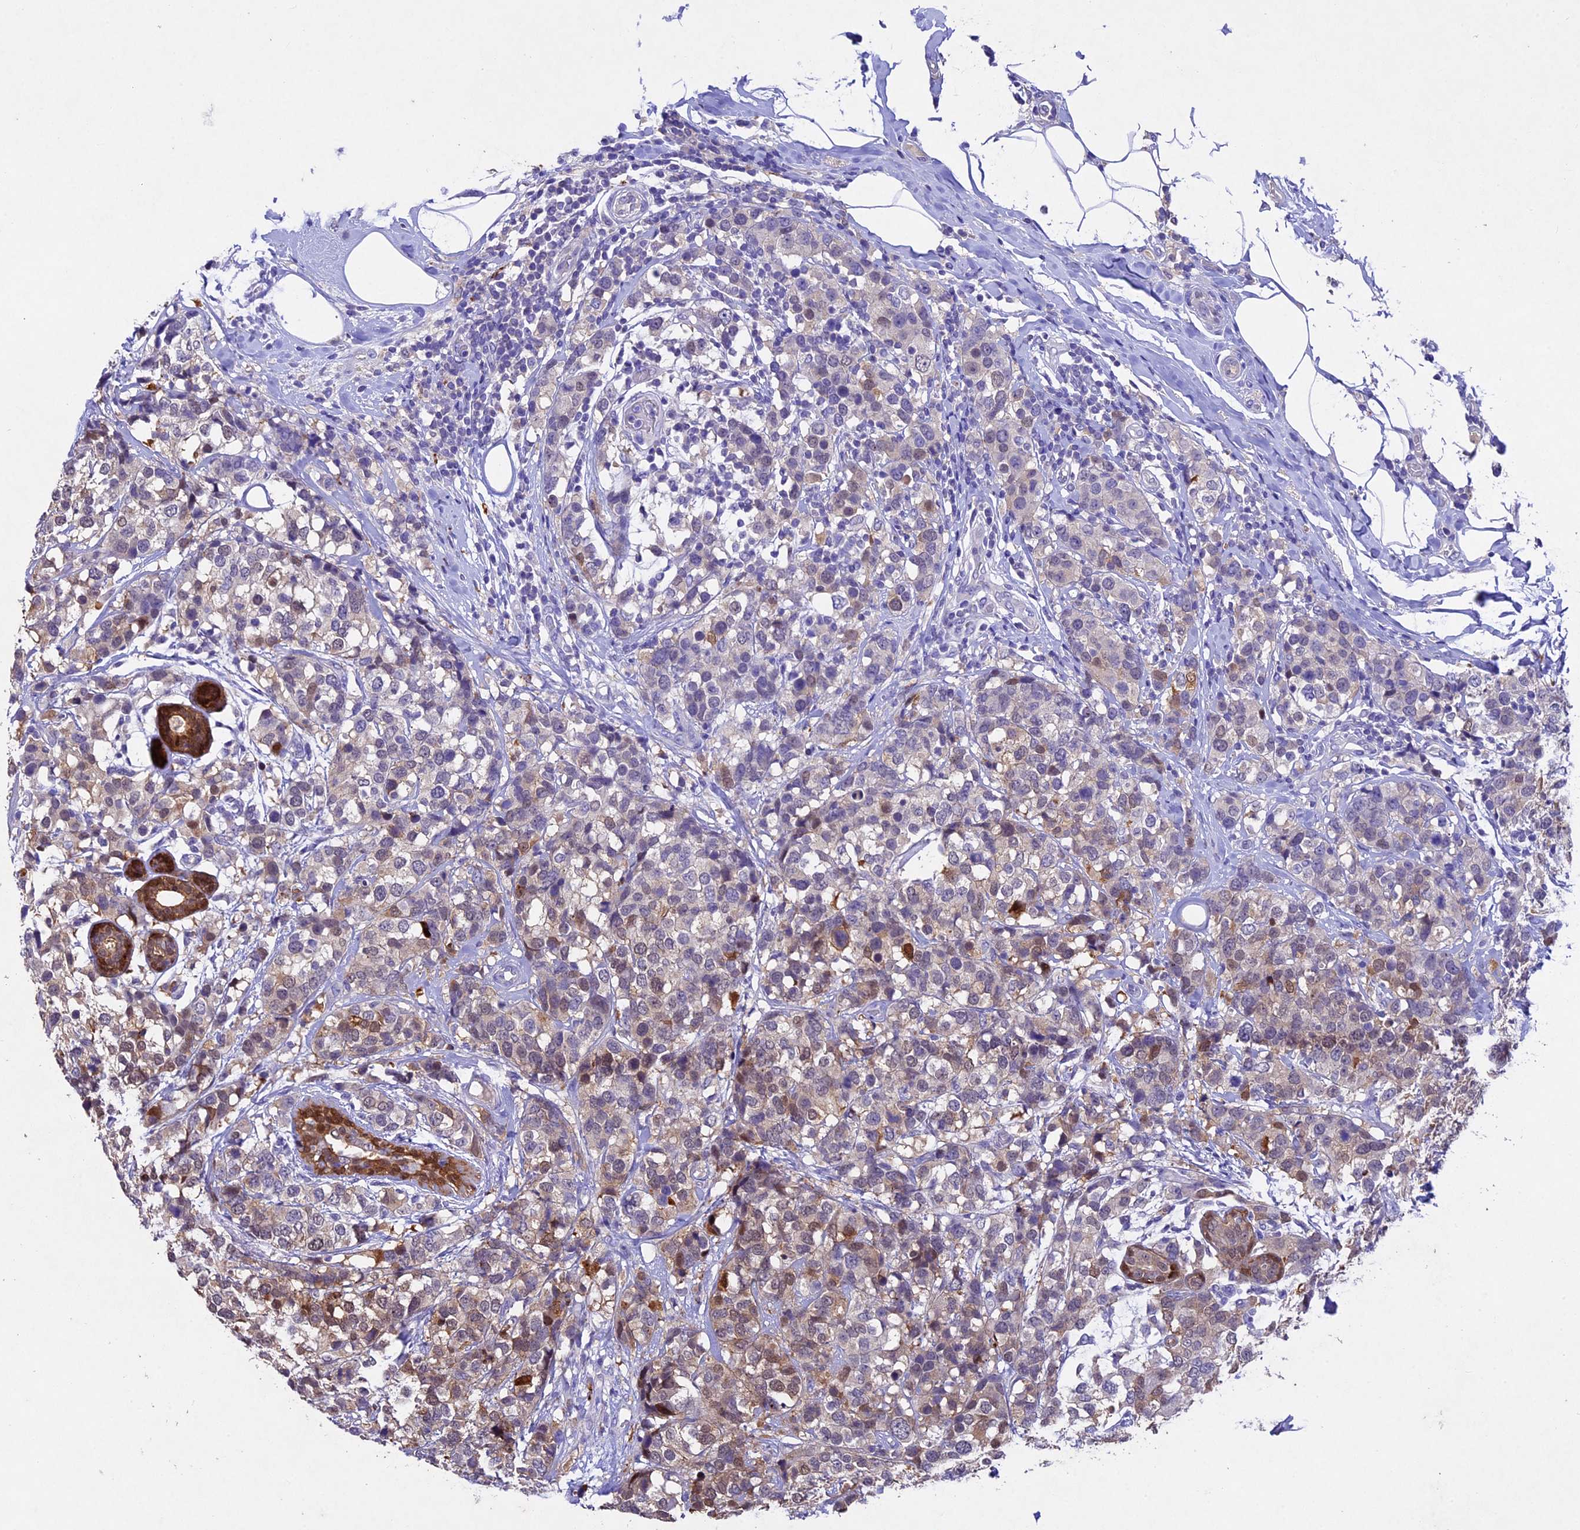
{"staining": {"intensity": "moderate", "quantity": "<25%", "location": "cytoplasmic/membranous"}, "tissue": "breast cancer", "cell_type": "Tumor cells", "image_type": "cancer", "snomed": [{"axis": "morphology", "description": "Lobular carcinoma"}, {"axis": "topography", "description": "Breast"}], "caption": "A brown stain labels moderate cytoplasmic/membranous staining of a protein in human breast lobular carcinoma tumor cells. (brown staining indicates protein expression, while blue staining denotes nuclei).", "gene": "TGDS", "patient": {"sex": "female", "age": 59}}